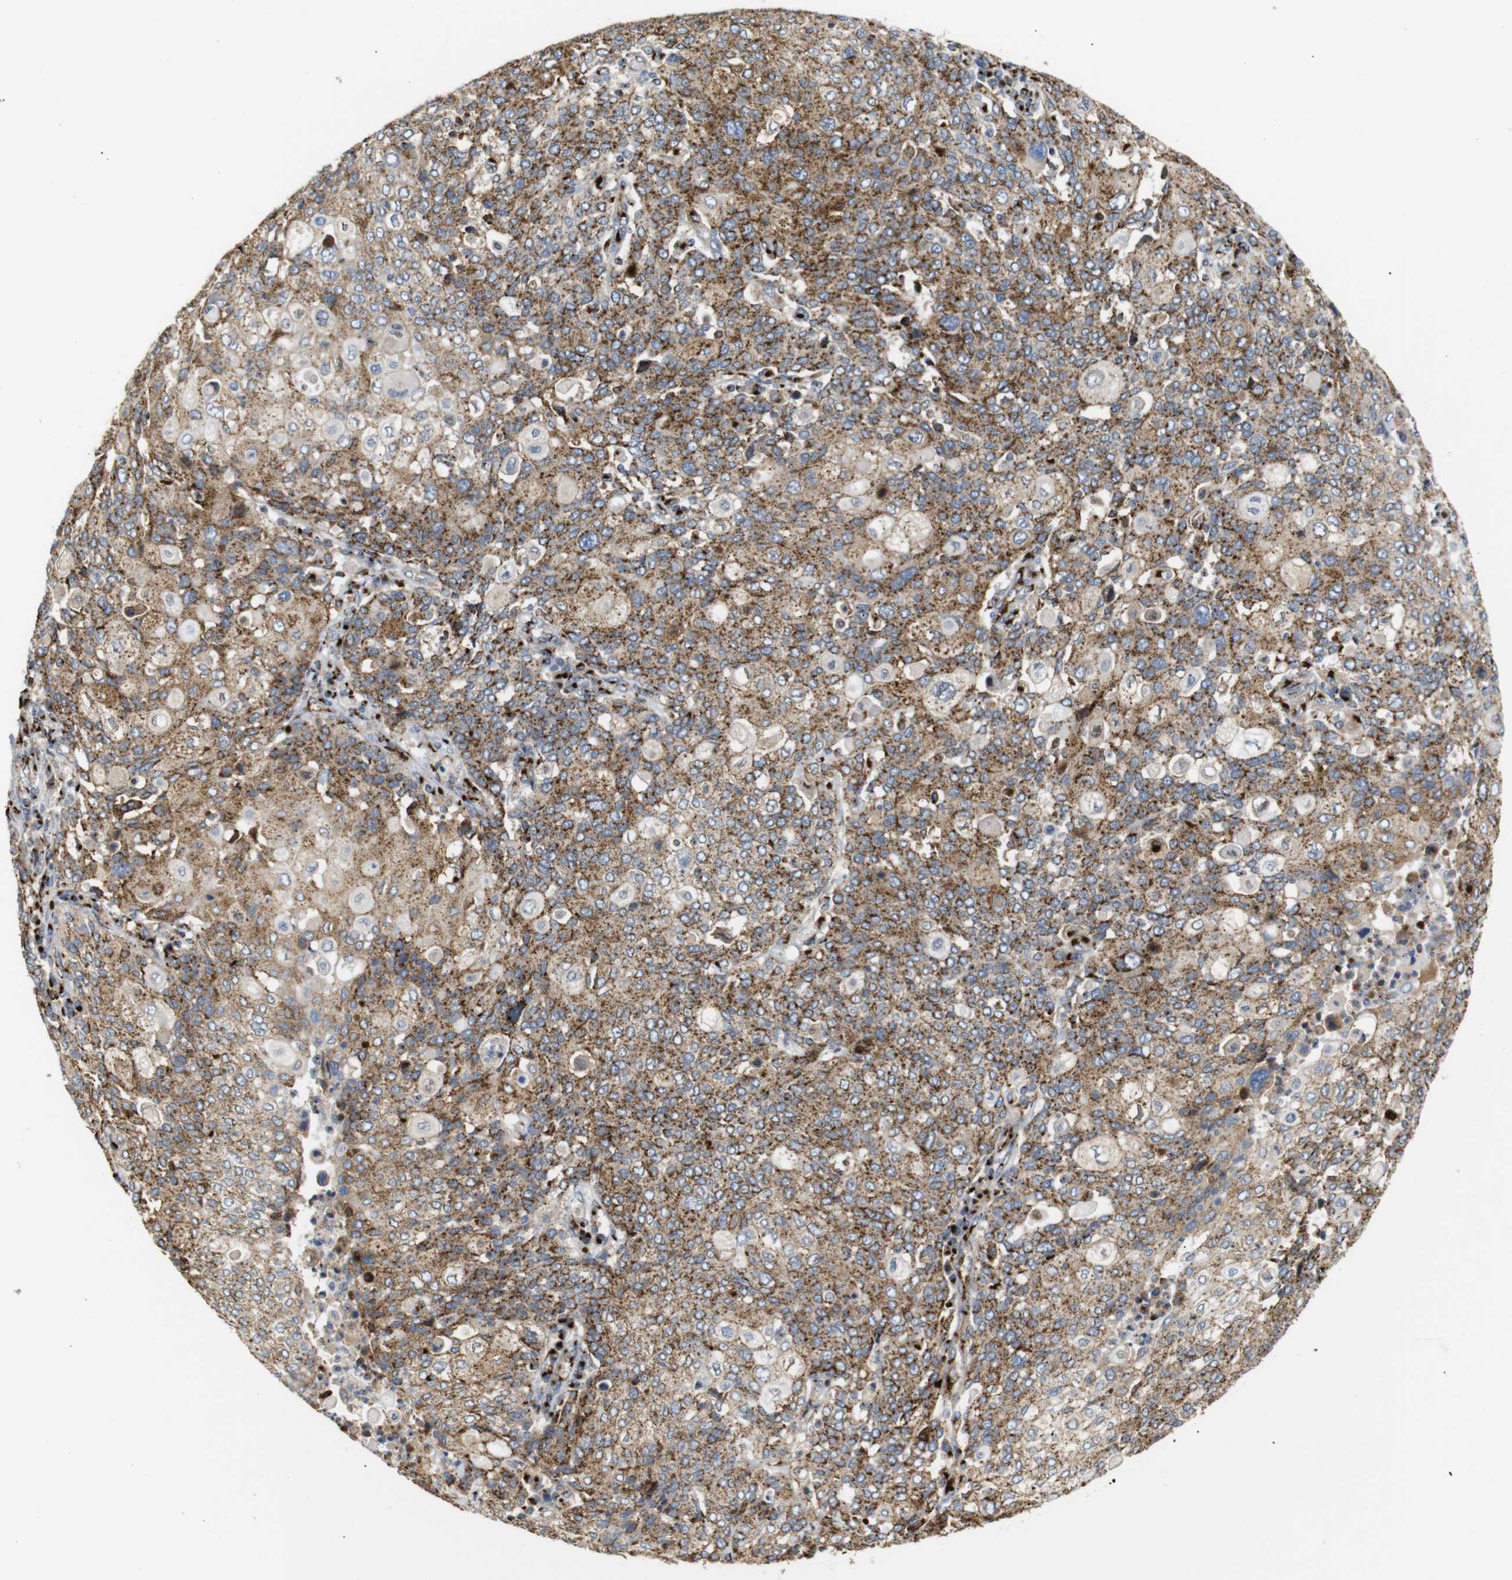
{"staining": {"intensity": "moderate", "quantity": ">75%", "location": "cytoplasmic/membranous"}, "tissue": "cervical cancer", "cell_type": "Tumor cells", "image_type": "cancer", "snomed": [{"axis": "morphology", "description": "Squamous cell carcinoma, NOS"}, {"axis": "topography", "description": "Cervix"}], "caption": "Cervical cancer stained with immunohistochemistry exhibits moderate cytoplasmic/membranous positivity in approximately >75% of tumor cells. (DAB IHC with brightfield microscopy, high magnification).", "gene": "TGOLN2", "patient": {"sex": "female", "age": 40}}